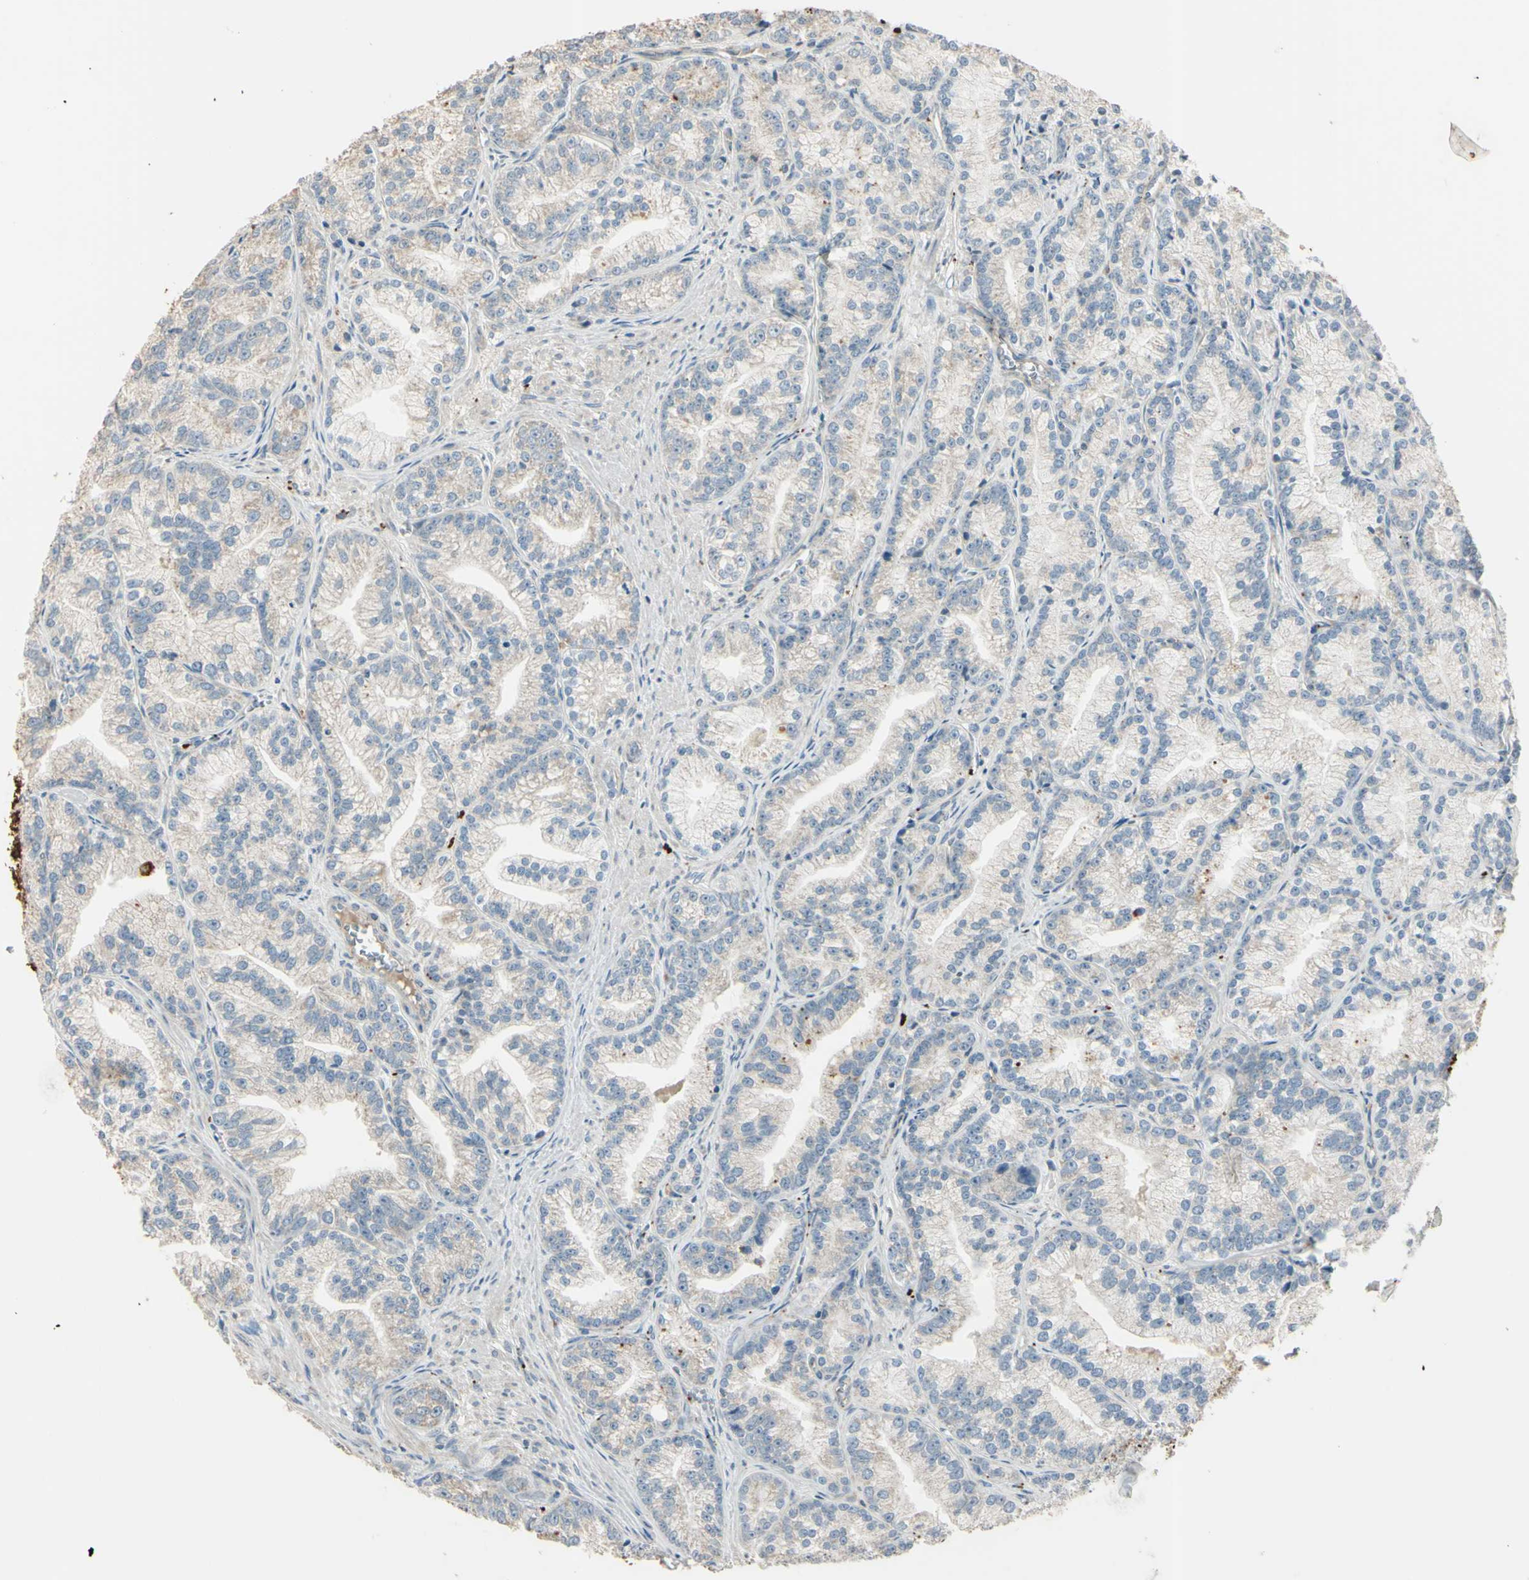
{"staining": {"intensity": "weak", "quantity": ">75%", "location": "cytoplasmic/membranous"}, "tissue": "prostate cancer", "cell_type": "Tumor cells", "image_type": "cancer", "snomed": [{"axis": "morphology", "description": "Adenocarcinoma, Low grade"}, {"axis": "topography", "description": "Prostate"}], "caption": "An image of prostate cancer stained for a protein exhibits weak cytoplasmic/membranous brown staining in tumor cells.", "gene": "ANGPTL1", "patient": {"sex": "male", "age": 89}}